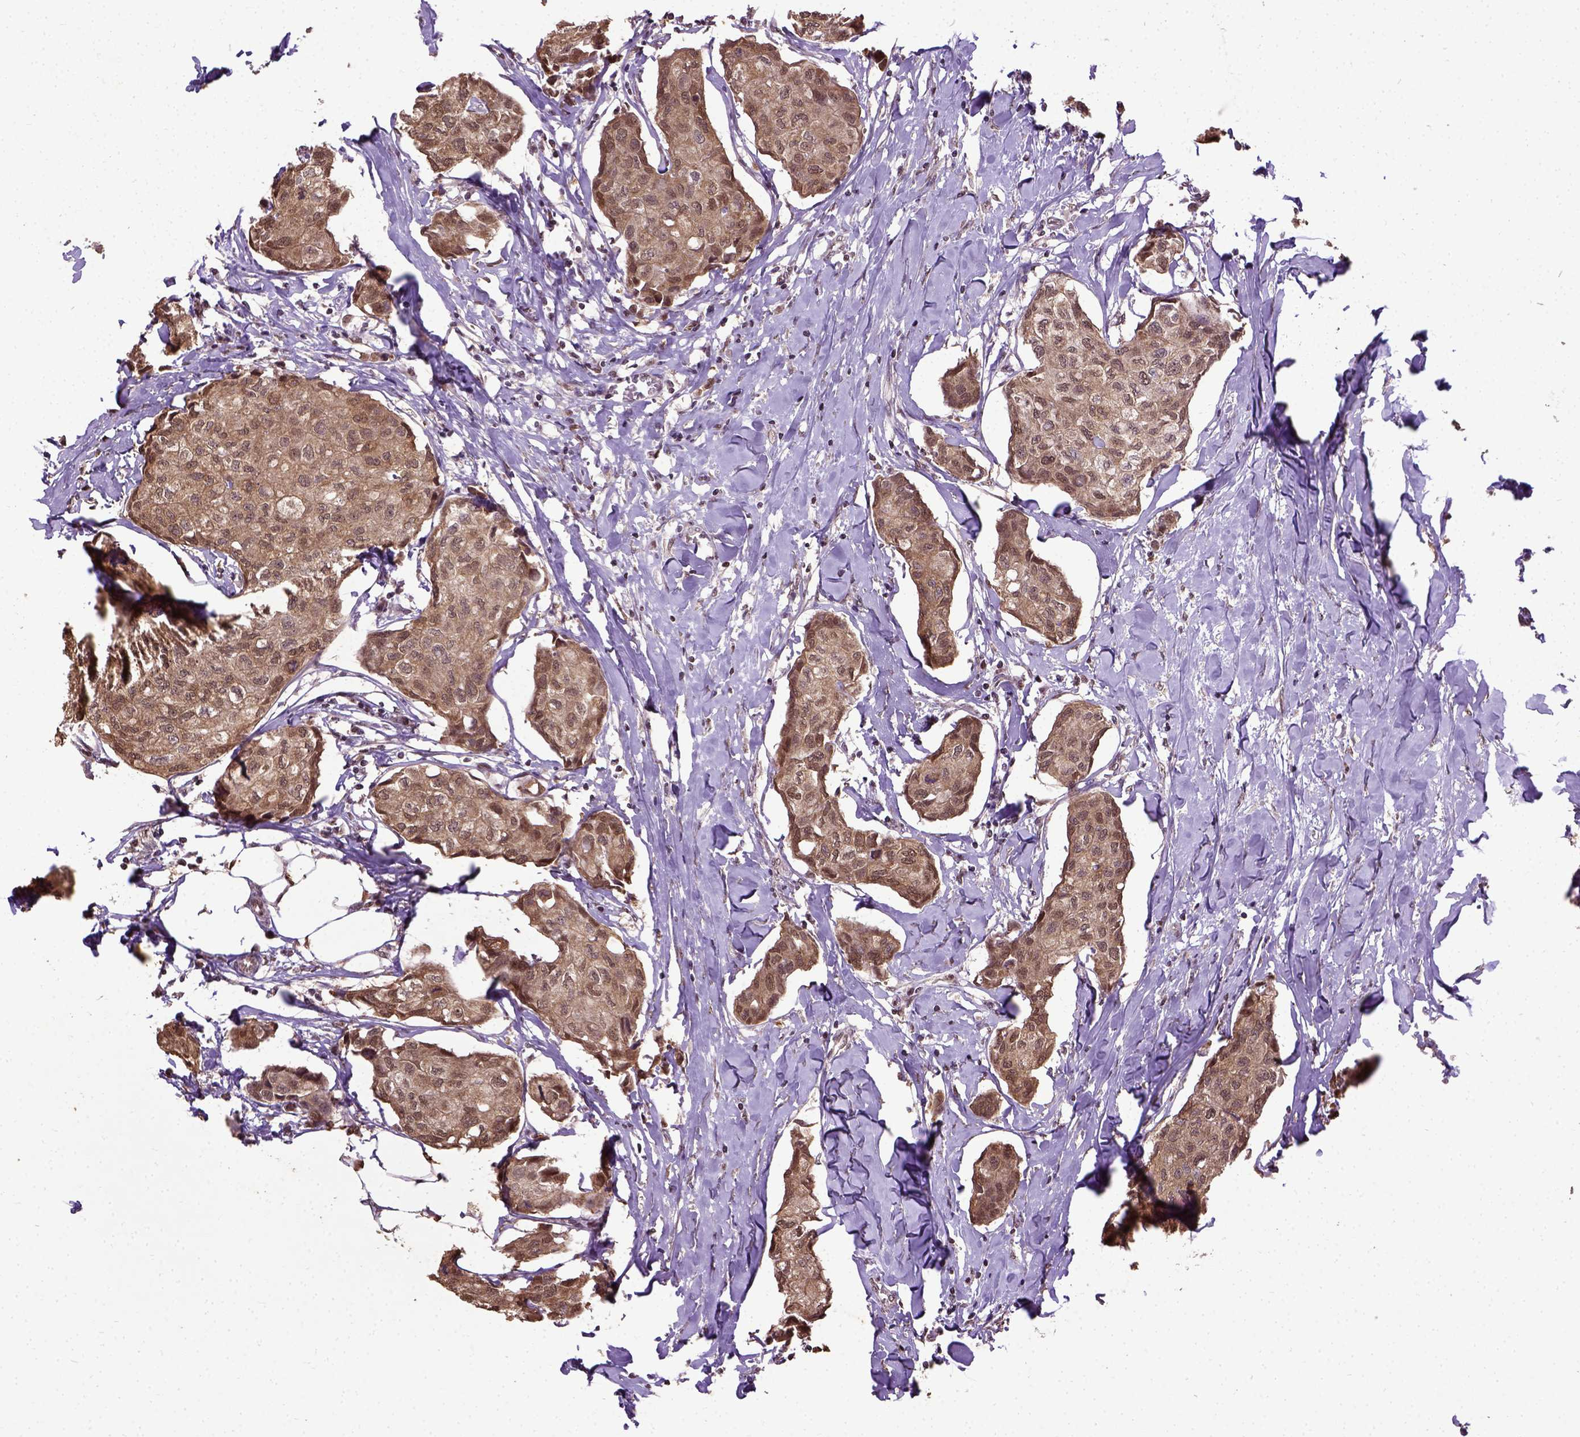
{"staining": {"intensity": "moderate", "quantity": ">75%", "location": "cytoplasmic/membranous,nuclear"}, "tissue": "breast cancer", "cell_type": "Tumor cells", "image_type": "cancer", "snomed": [{"axis": "morphology", "description": "Duct carcinoma"}, {"axis": "topography", "description": "Breast"}], "caption": "Human breast cancer (invasive ductal carcinoma) stained for a protein (brown) exhibits moderate cytoplasmic/membranous and nuclear positive expression in approximately >75% of tumor cells.", "gene": "UBA3", "patient": {"sex": "female", "age": 80}}